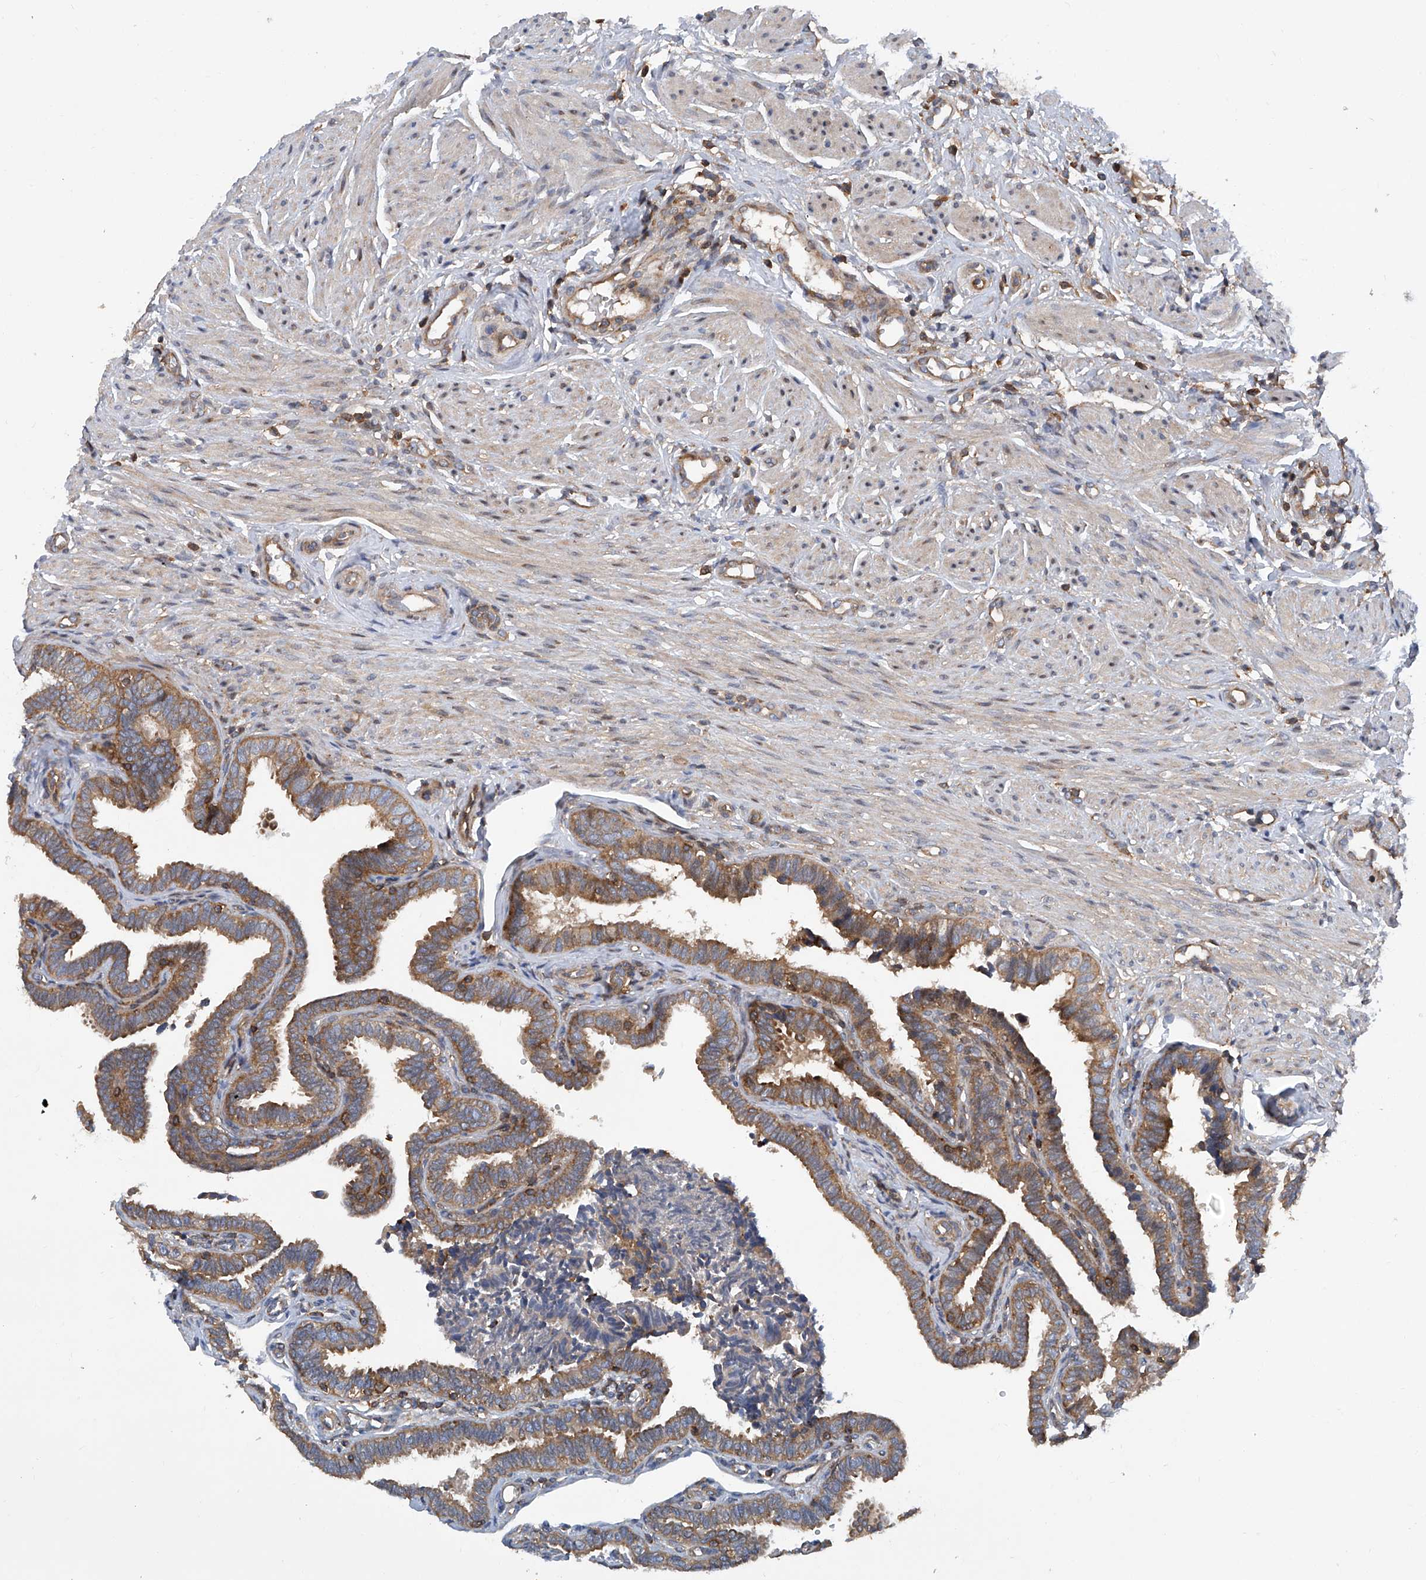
{"staining": {"intensity": "moderate", "quantity": ">75%", "location": "cytoplasmic/membranous"}, "tissue": "fallopian tube", "cell_type": "Glandular cells", "image_type": "normal", "snomed": [{"axis": "morphology", "description": "Normal tissue, NOS"}, {"axis": "topography", "description": "Fallopian tube"}], "caption": "Protein expression analysis of normal fallopian tube shows moderate cytoplasmic/membranous positivity in about >75% of glandular cells. The staining was performed using DAB (3,3'-diaminobenzidine), with brown indicating positive protein expression. Nuclei are stained blue with hematoxylin.", "gene": "SMAP1", "patient": {"sex": "female", "age": 39}}